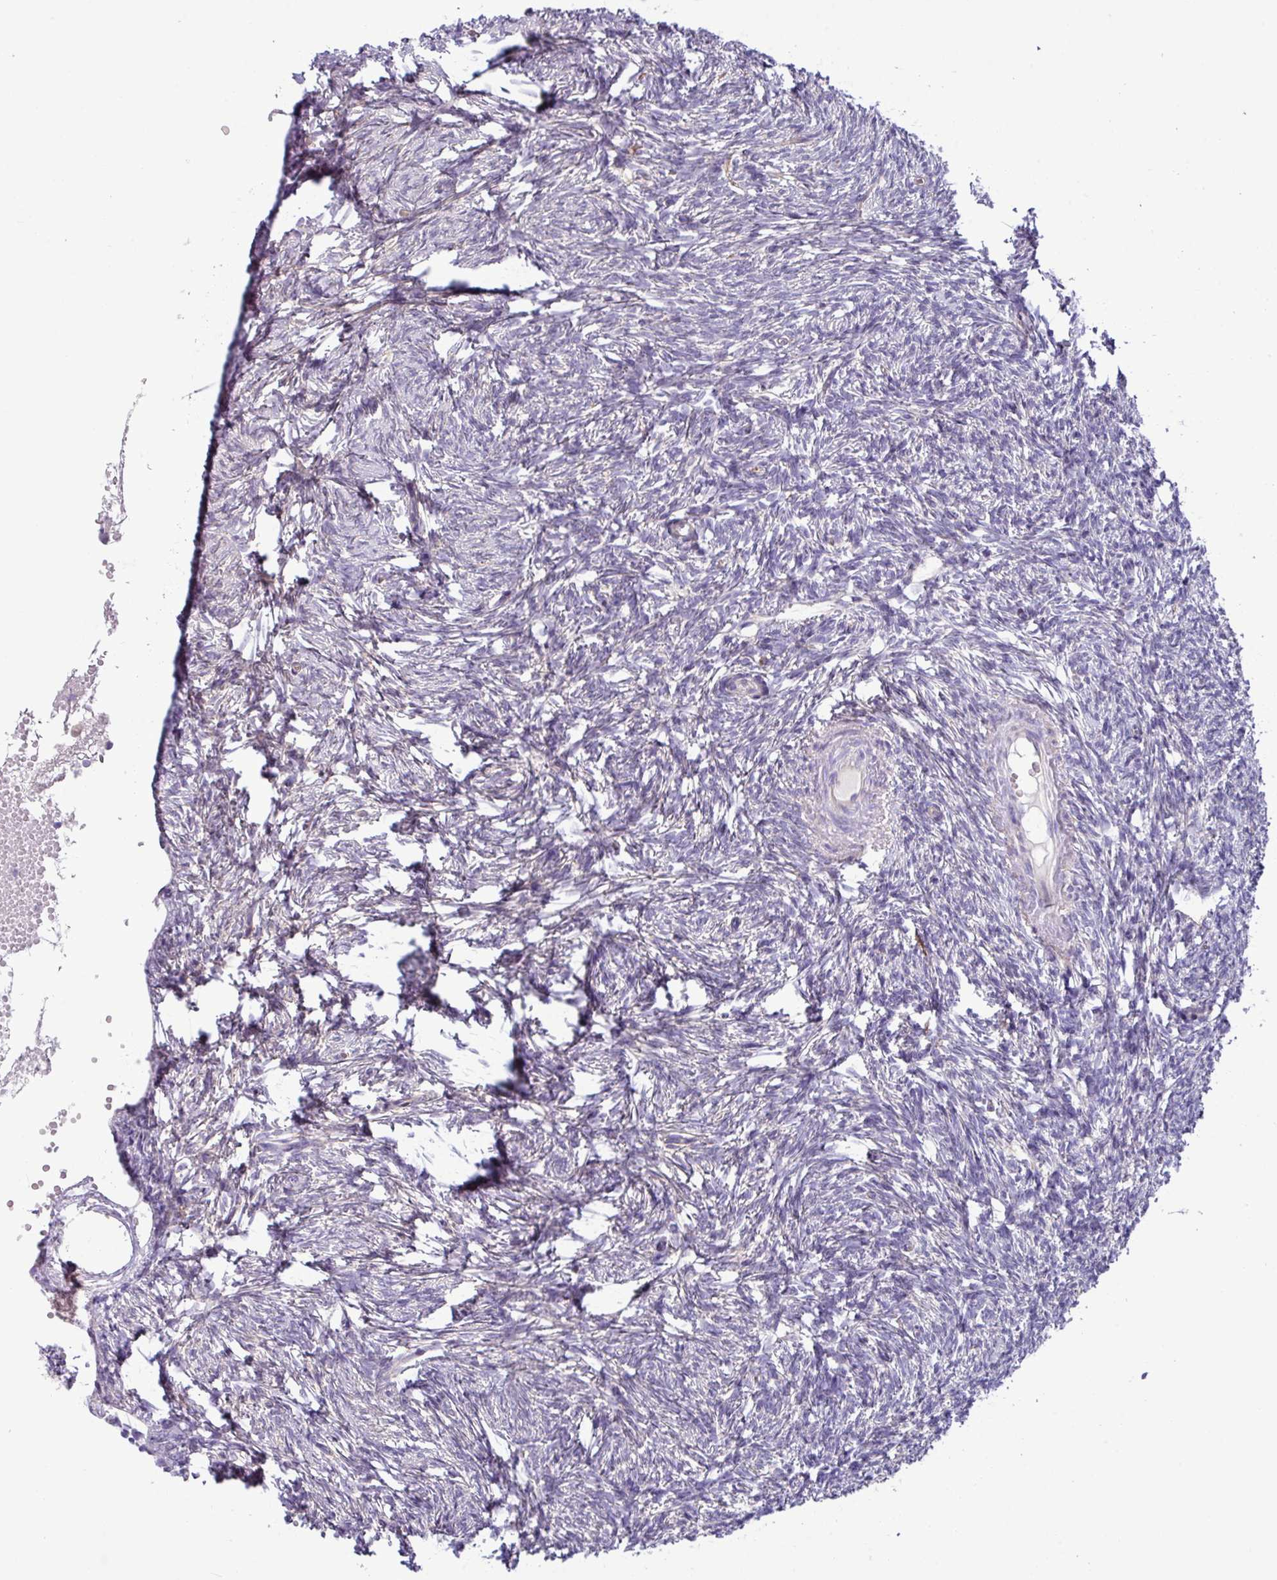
{"staining": {"intensity": "negative", "quantity": "none", "location": "none"}, "tissue": "ovary", "cell_type": "Ovarian stroma cells", "image_type": "normal", "snomed": [{"axis": "morphology", "description": "Normal tissue, NOS"}, {"axis": "topography", "description": "Ovary"}], "caption": "This micrograph is of unremarkable ovary stained with immunohistochemistry to label a protein in brown with the nuclei are counter-stained blue. There is no expression in ovarian stroma cells.", "gene": "KIRREL3", "patient": {"sex": "female", "age": 51}}